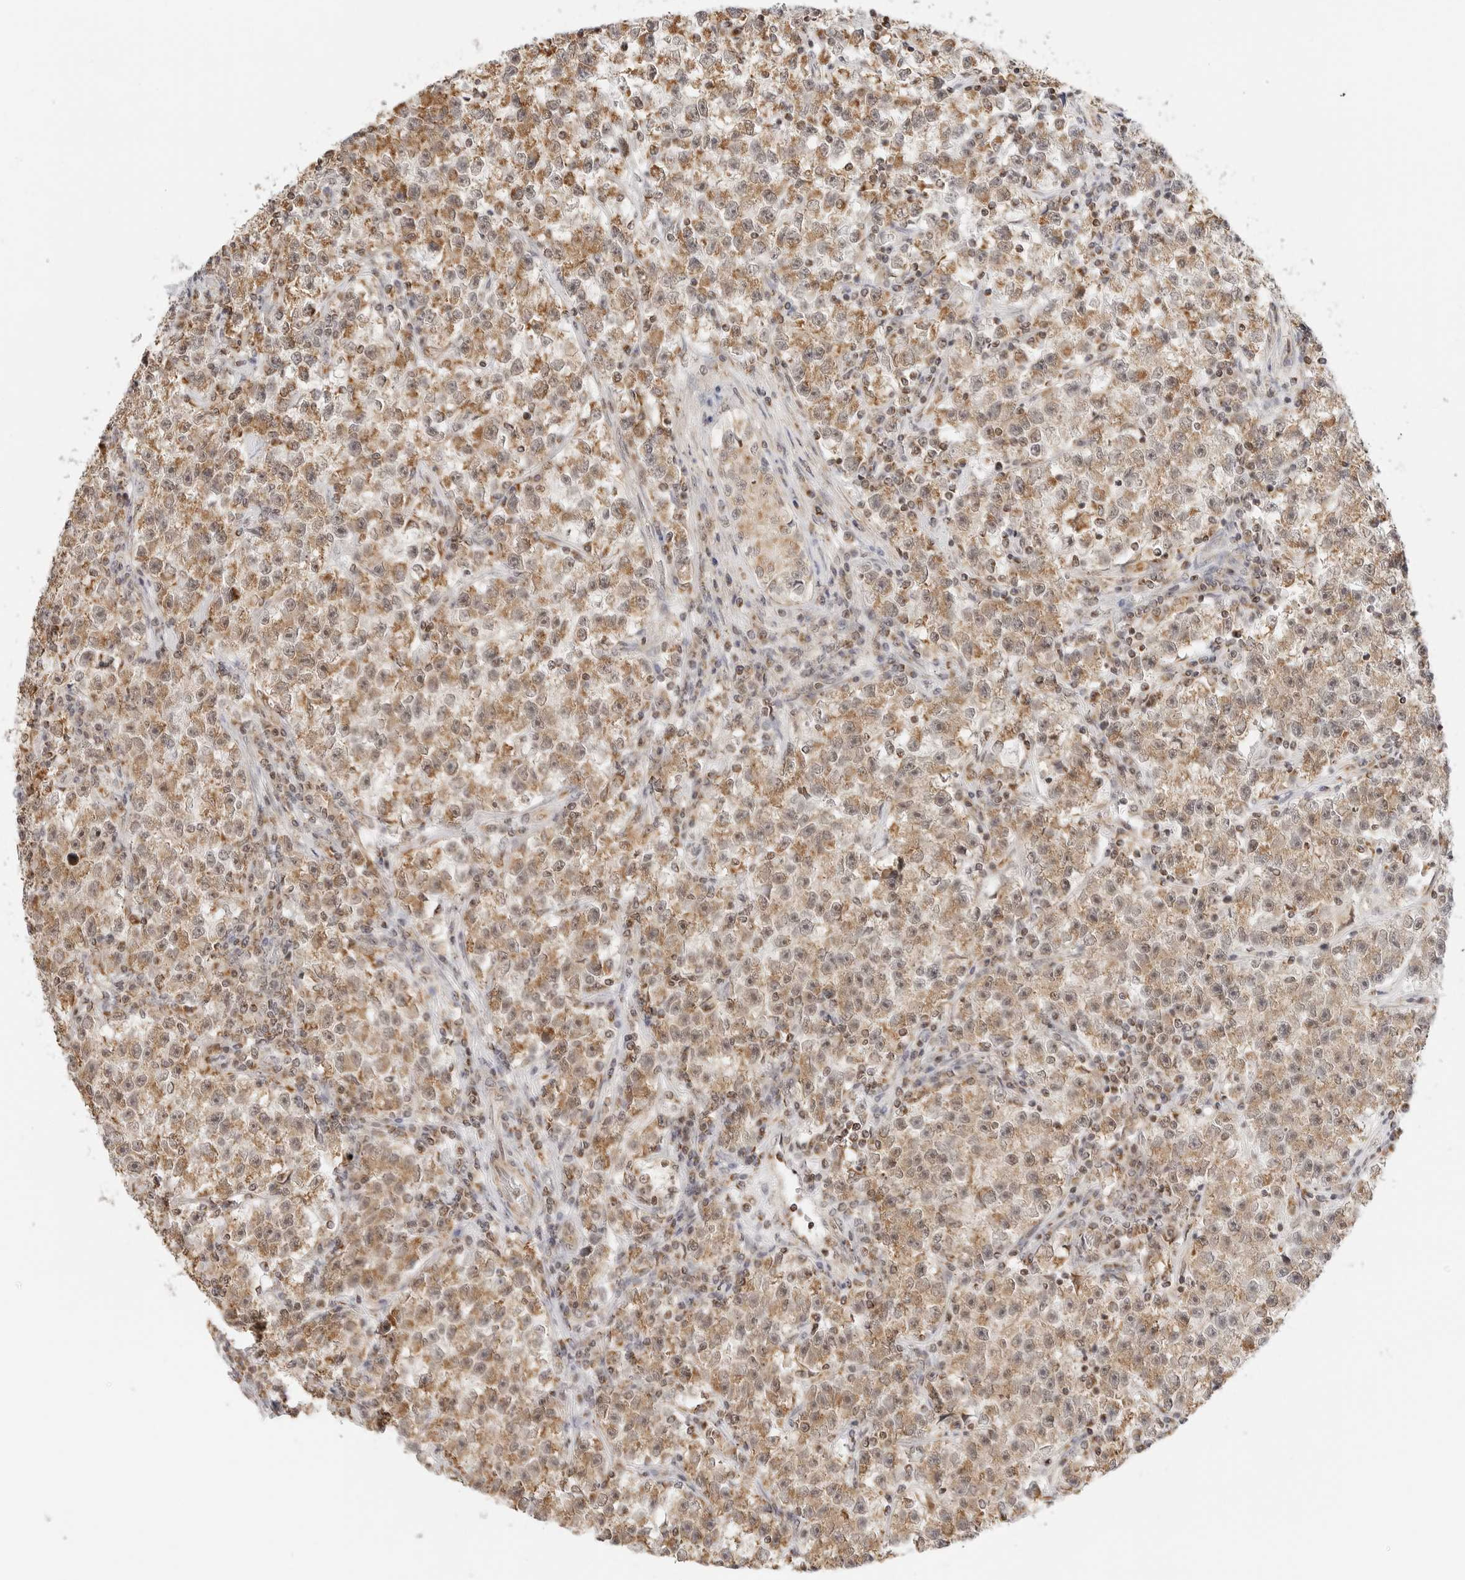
{"staining": {"intensity": "moderate", "quantity": ">75%", "location": "cytoplasmic/membranous,nuclear"}, "tissue": "testis cancer", "cell_type": "Tumor cells", "image_type": "cancer", "snomed": [{"axis": "morphology", "description": "Seminoma, NOS"}, {"axis": "topography", "description": "Testis"}], "caption": "This micrograph exhibits immunohistochemistry staining of testis seminoma, with medium moderate cytoplasmic/membranous and nuclear positivity in approximately >75% of tumor cells.", "gene": "GORAB", "patient": {"sex": "male", "age": 22}}